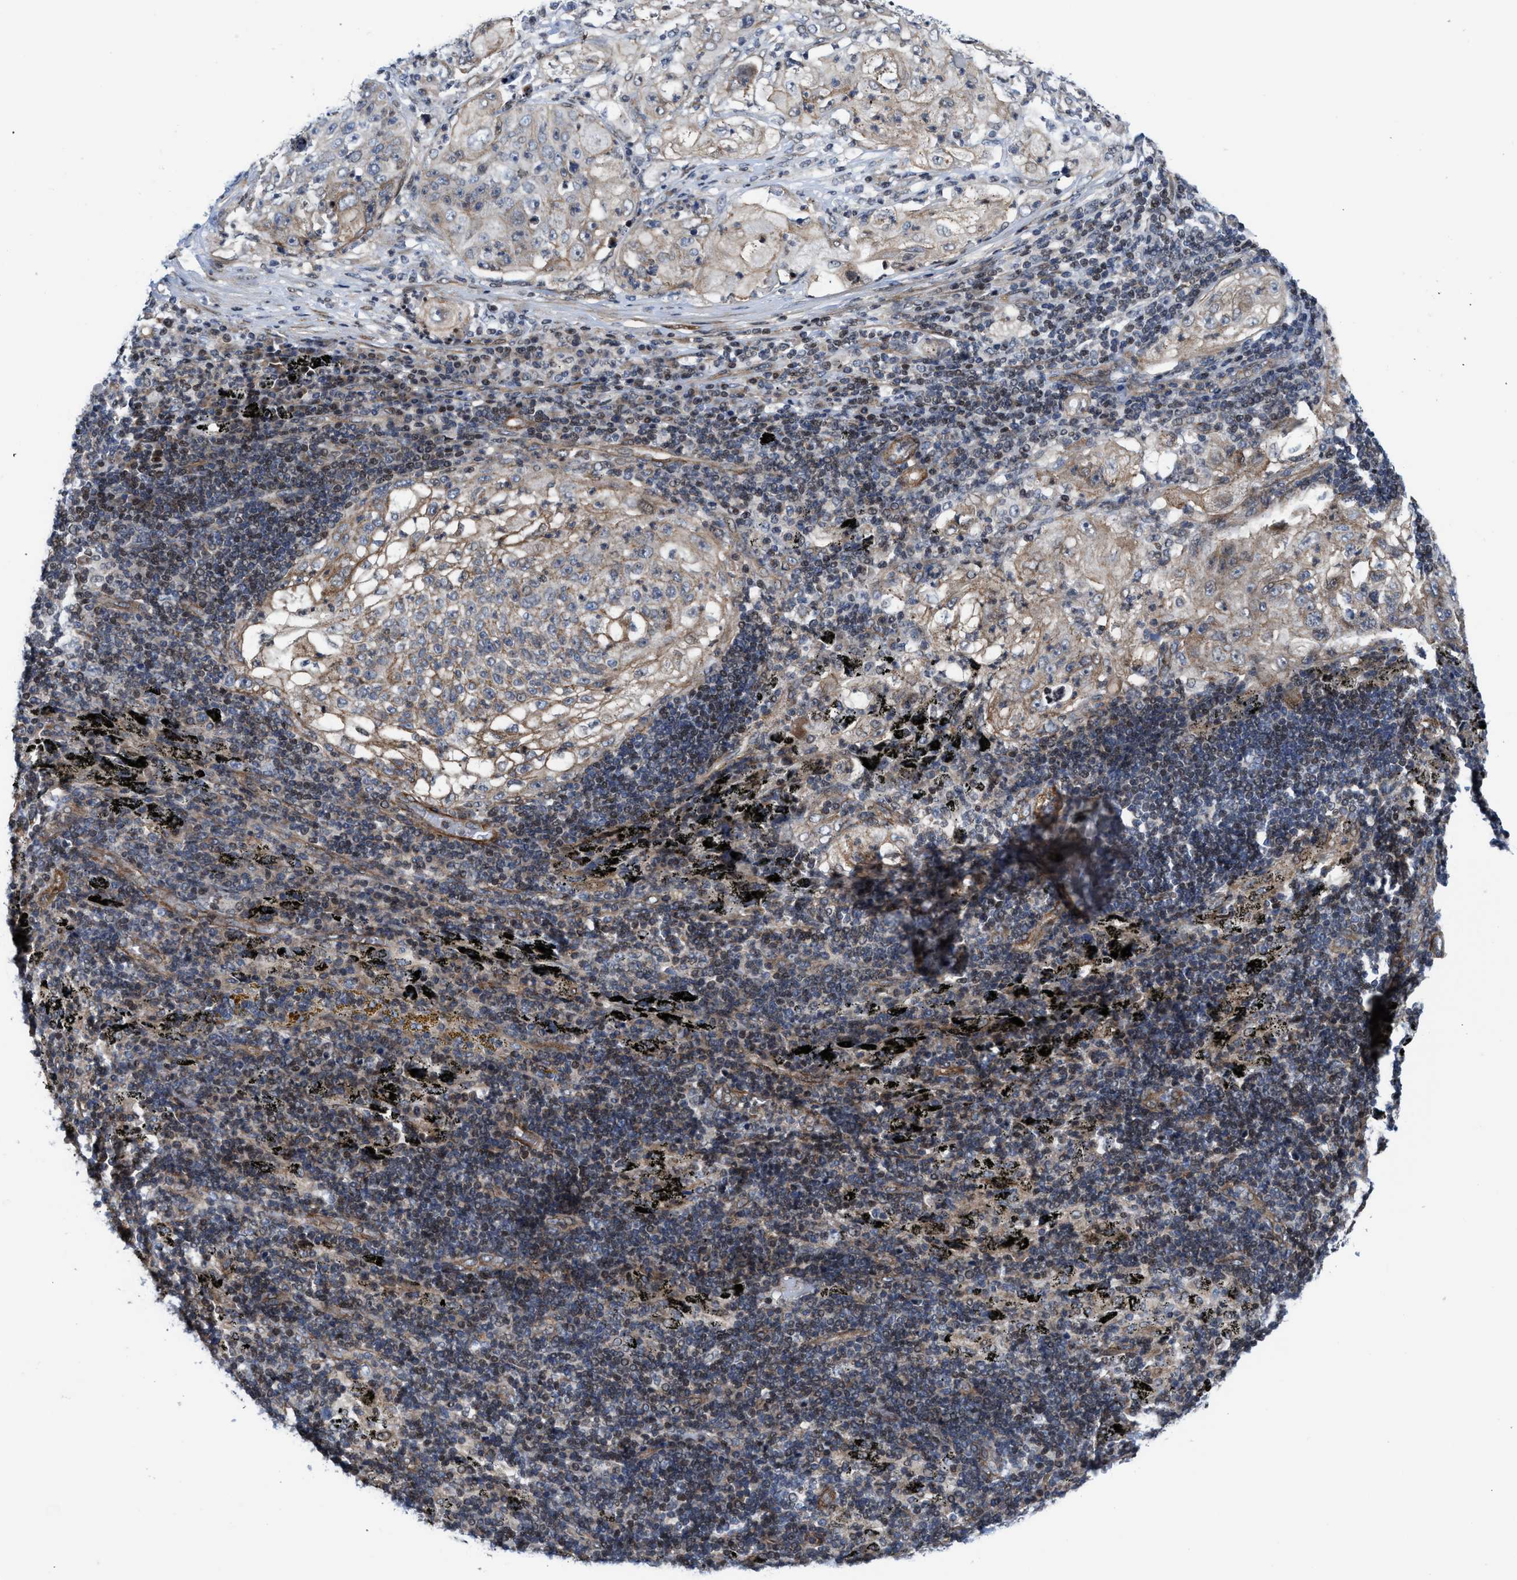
{"staining": {"intensity": "weak", "quantity": ">75%", "location": "cytoplasmic/membranous"}, "tissue": "lung cancer", "cell_type": "Tumor cells", "image_type": "cancer", "snomed": [{"axis": "morphology", "description": "Inflammation, NOS"}, {"axis": "morphology", "description": "Squamous cell carcinoma, NOS"}, {"axis": "topography", "description": "Lymph node"}, {"axis": "topography", "description": "Soft tissue"}, {"axis": "topography", "description": "Lung"}], "caption": "Weak cytoplasmic/membranous positivity is identified in approximately >75% of tumor cells in lung cancer.", "gene": "TGFB1I1", "patient": {"sex": "male", "age": 66}}